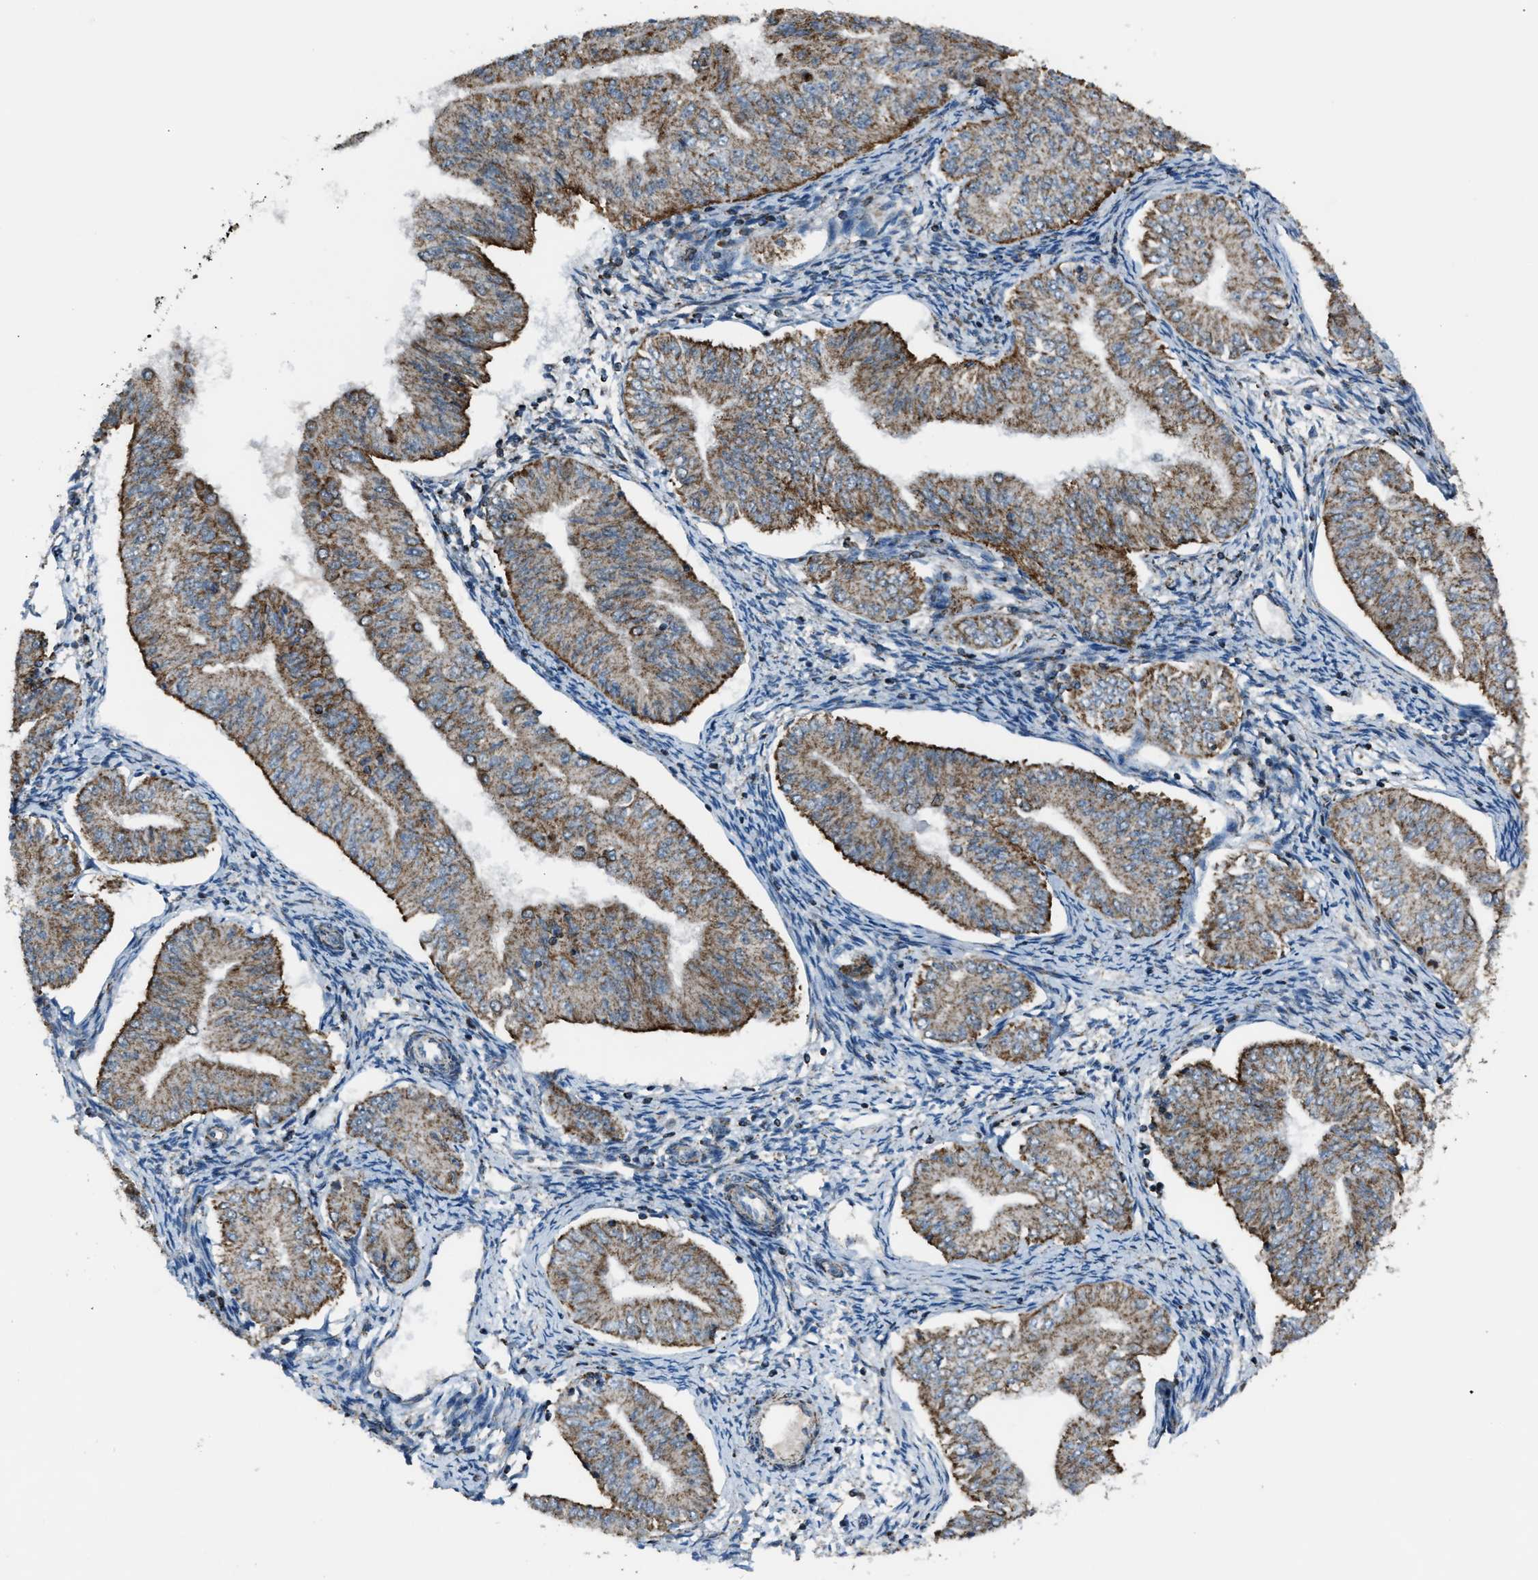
{"staining": {"intensity": "moderate", "quantity": ">75%", "location": "cytoplasmic/membranous"}, "tissue": "endometrial cancer", "cell_type": "Tumor cells", "image_type": "cancer", "snomed": [{"axis": "morphology", "description": "Normal tissue, NOS"}, {"axis": "morphology", "description": "Adenocarcinoma, NOS"}, {"axis": "topography", "description": "Endometrium"}], "caption": "IHC image of human endometrial cancer (adenocarcinoma) stained for a protein (brown), which reveals medium levels of moderate cytoplasmic/membranous staining in about >75% of tumor cells.", "gene": "CHN2", "patient": {"sex": "female", "age": 53}}